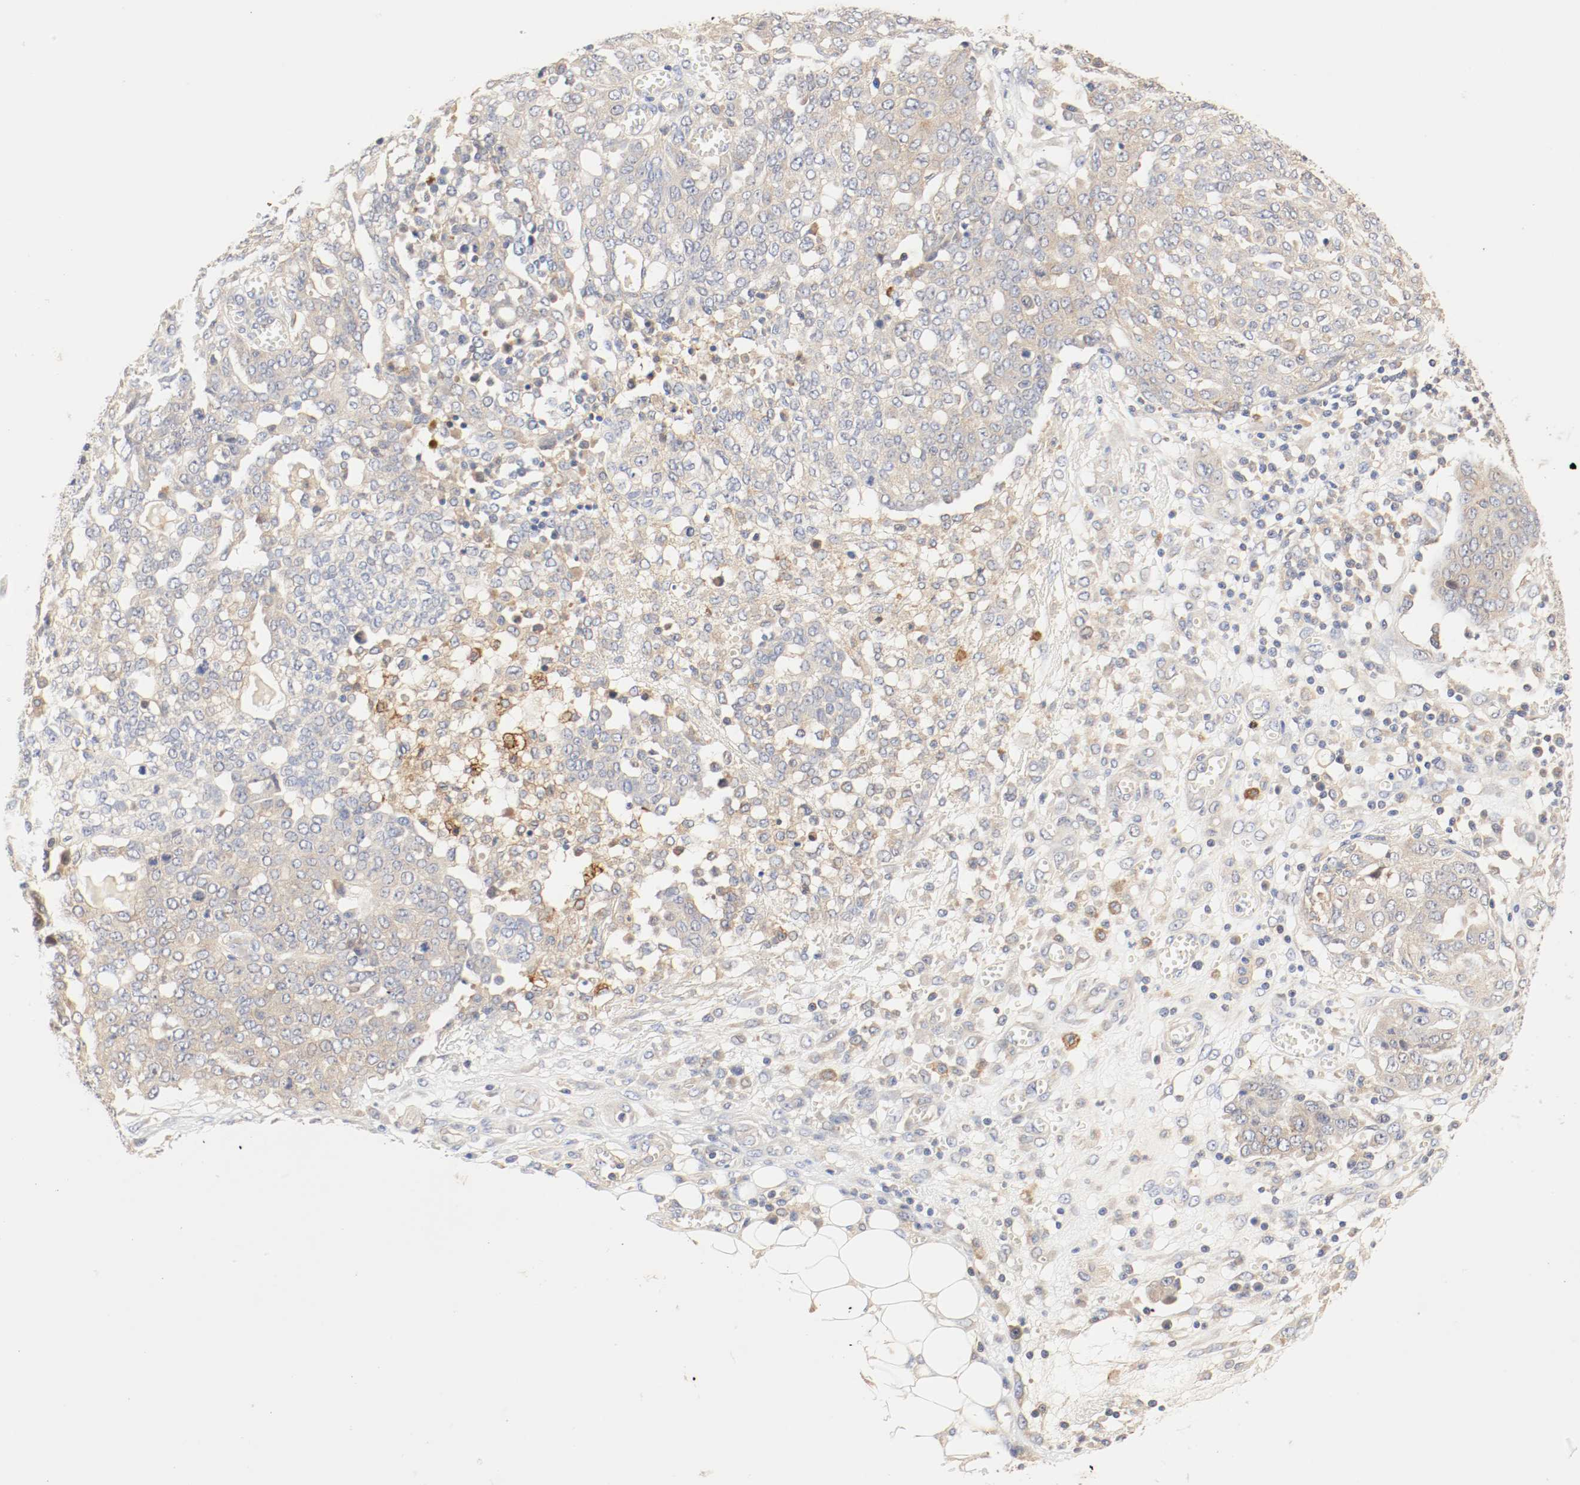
{"staining": {"intensity": "moderate", "quantity": ">75%", "location": "cytoplasmic/membranous"}, "tissue": "ovarian cancer", "cell_type": "Tumor cells", "image_type": "cancer", "snomed": [{"axis": "morphology", "description": "Cystadenocarcinoma, serous, NOS"}, {"axis": "topography", "description": "Soft tissue"}, {"axis": "topography", "description": "Ovary"}], "caption": "Ovarian cancer (serous cystadenocarcinoma) stained with a brown dye demonstrates moderate cytoplasmic/membranous positive expression in about >75% of tumor cells.", "gene": "GIT1", "patient": {"sex": "female", "age": 57}}